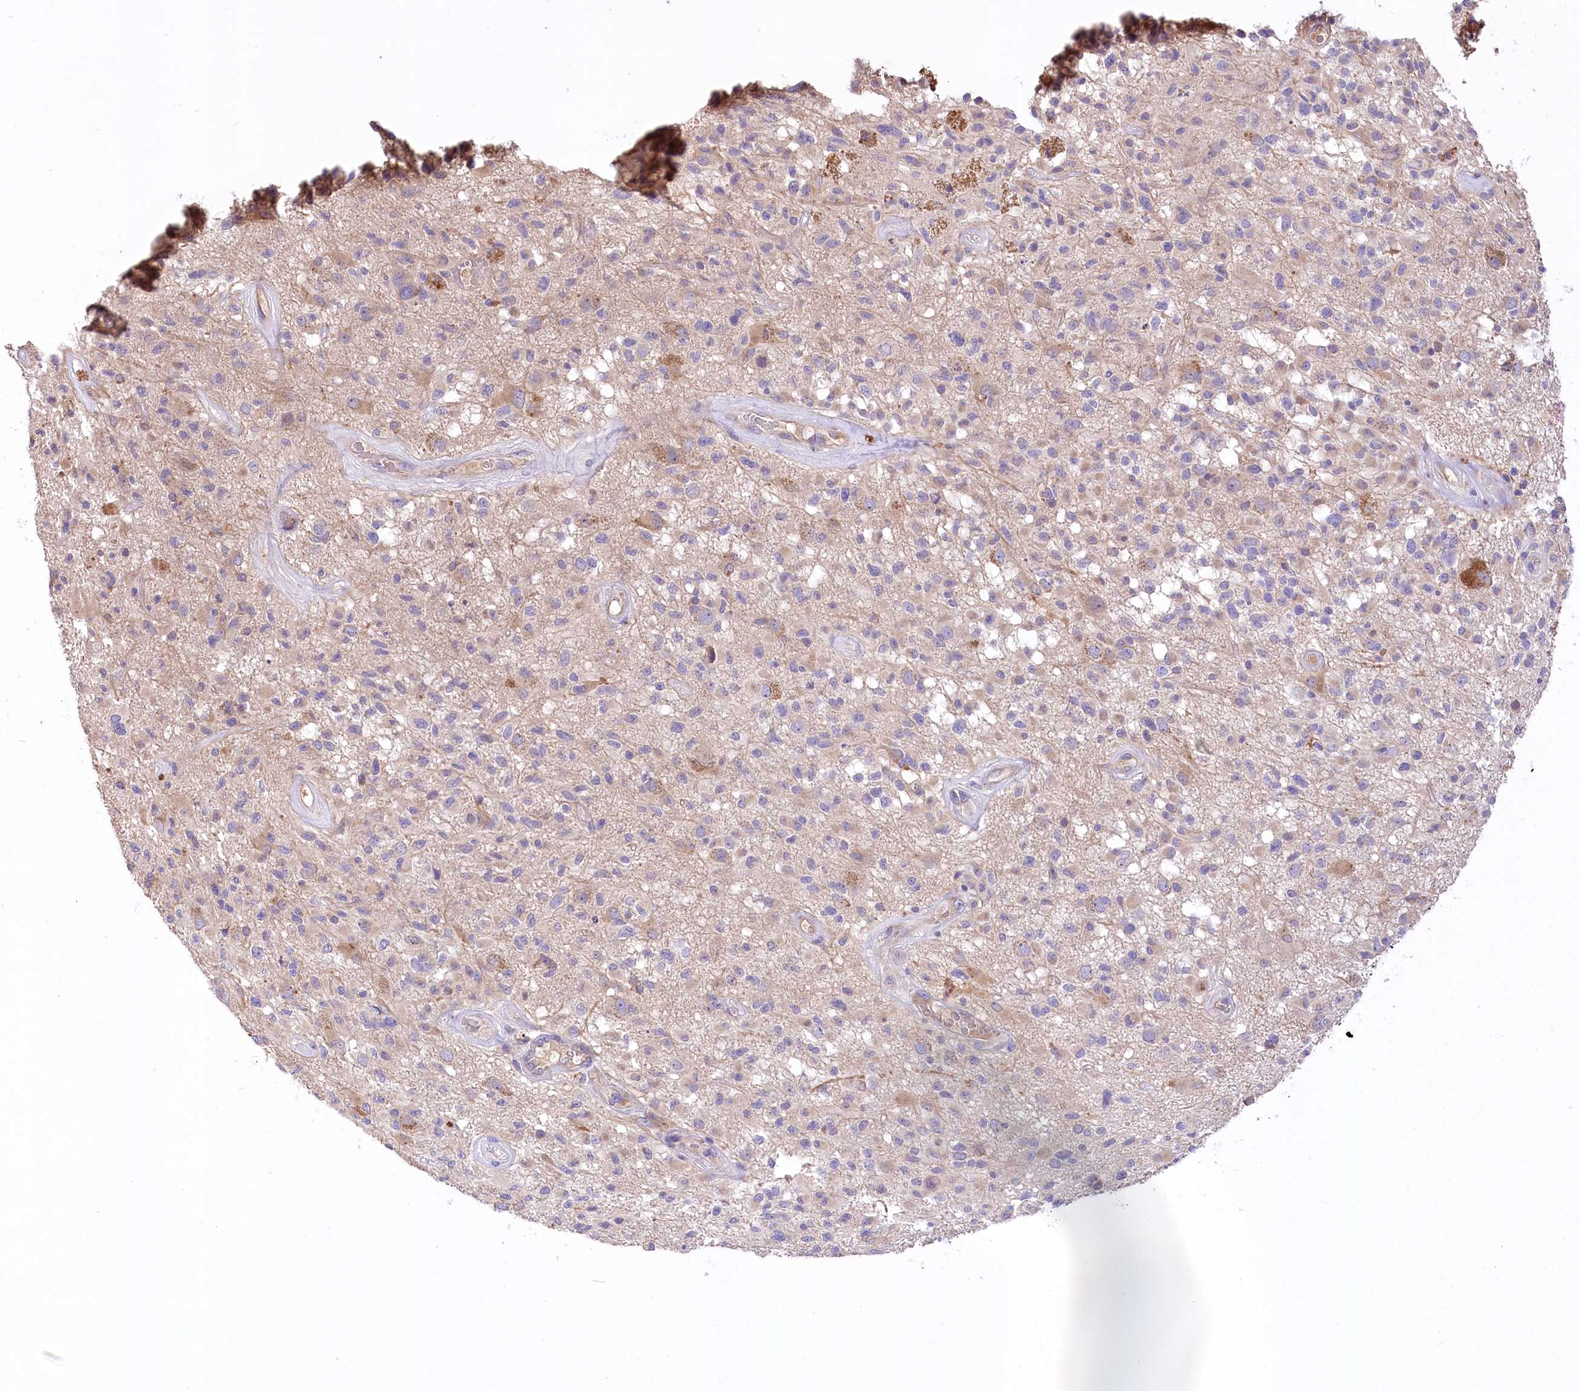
{"staining": {"intensity": "negative", "quantity": "none", "location": "none"}, "tissue": "glioma", "cell_type": "Tumor cells", "image_type": "cancer", "snomed": [{"axis": "morphology", "description": "Glioma, malignant, High grade"}, {"axis": "morphology", "description": "Glioblastoma, NOS"}, {"axis": "topography", "description": "Brain"}], "caption": "Human glioma stained for a protein using IHC displays no staining in tumor cells.", "gene": "PBLD", "patient": {"sex": "male", "age": 60}}